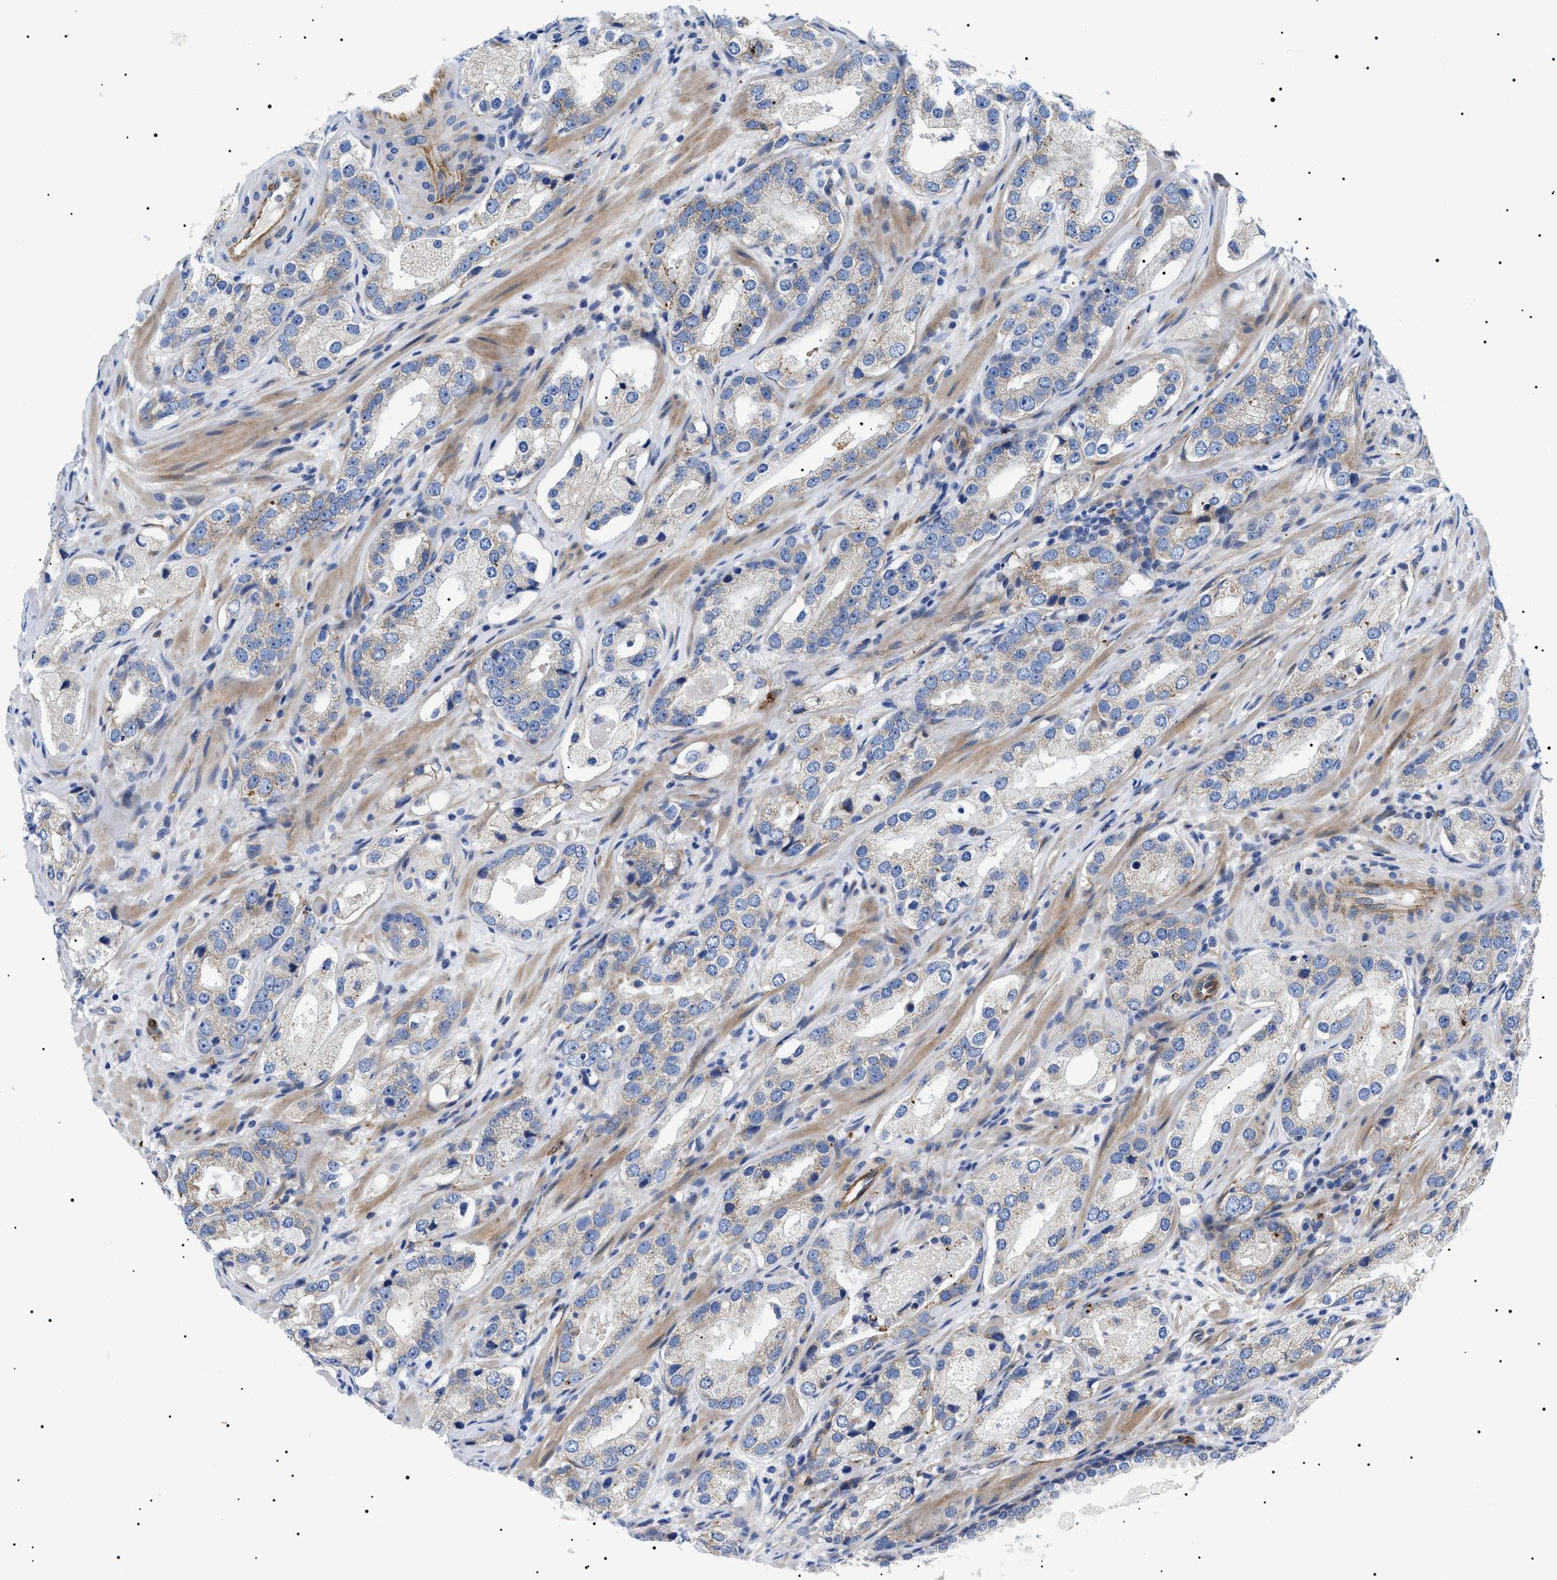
{"staining": {"intensity": "negative", "quantity": "none", "location": "none"}, "tissue": "prostate cancer", "cell_type": "Tumor cells", "image_type": "cancer", "snomed": [{"axis": "morphology", "description": "Adenocarcinoma, High grade"}, {"axis": "topography", "description": "Prostate"}], "caption": "Immunohistochemistry (IHC) of human prostate cancer (adenocarcinoma (high-grade)) demonstrates no staining in tumor cells.", "gene": "TMEM222", "patient": {"sex": "male", "age": 63}}